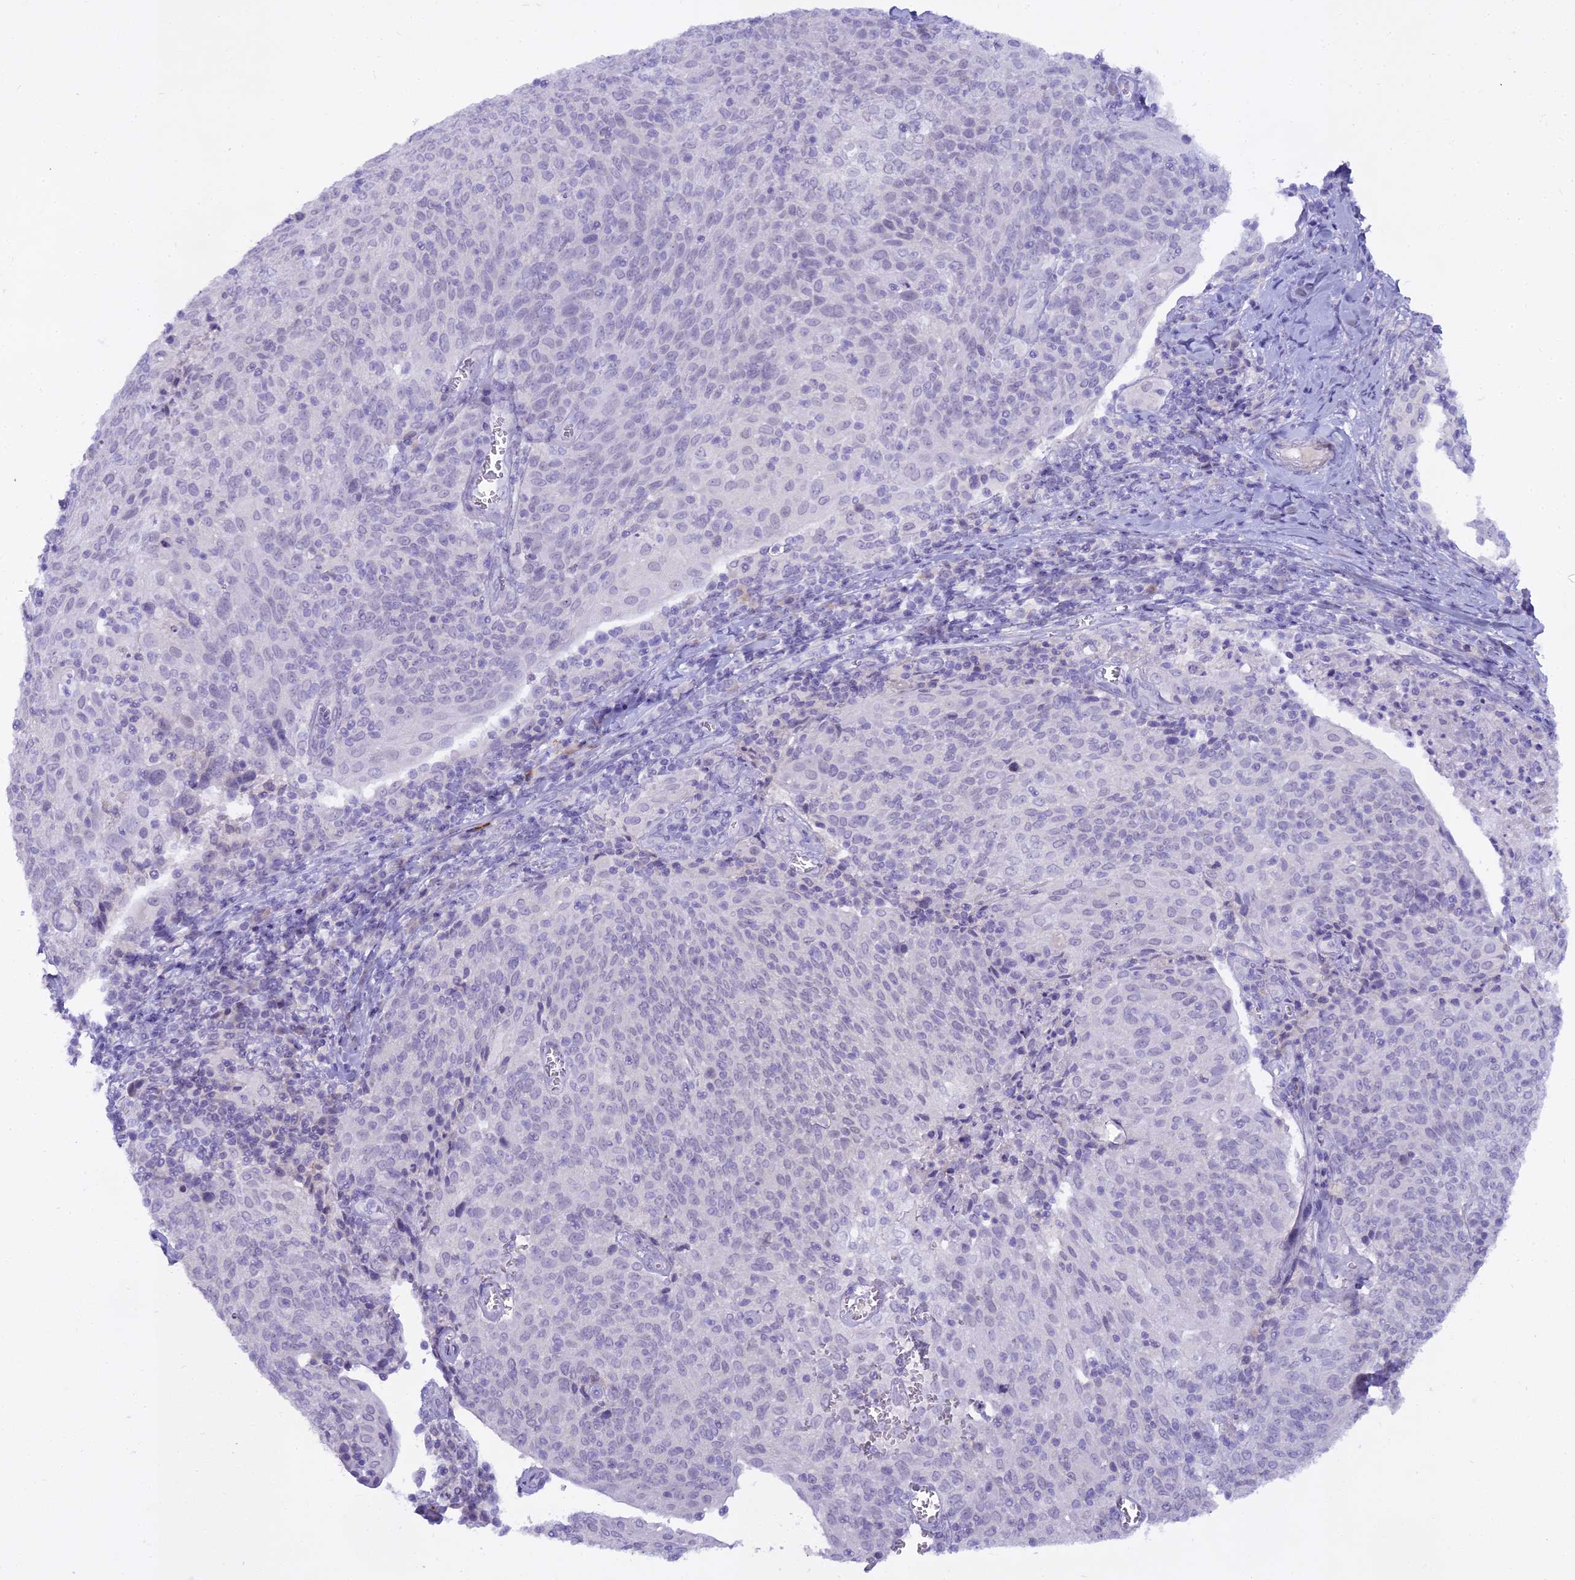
{"staining": {"intensity": "negative", "quantity": "none", "location": "none"}, "tissue": "cervical cancer", "cell_type": "Tumor cells", "image_type": "cancer", "snomed": [{"axis": "morphology", "description": "Squamous cell carcinoma, NOS"}, {"axis": "topography", "description": "Cervix"}], "caption": "An IHC image of cervical squamous cell carcinoma is shown. There is no staining in tumor cells of cervical squamous cell carcinoma. The staining is performed using DAB brown chromogen with nuclei counter-stained in using hematoxylin.", "gene": "OSTN", "patient": {"sex": "female", "age": 52}}